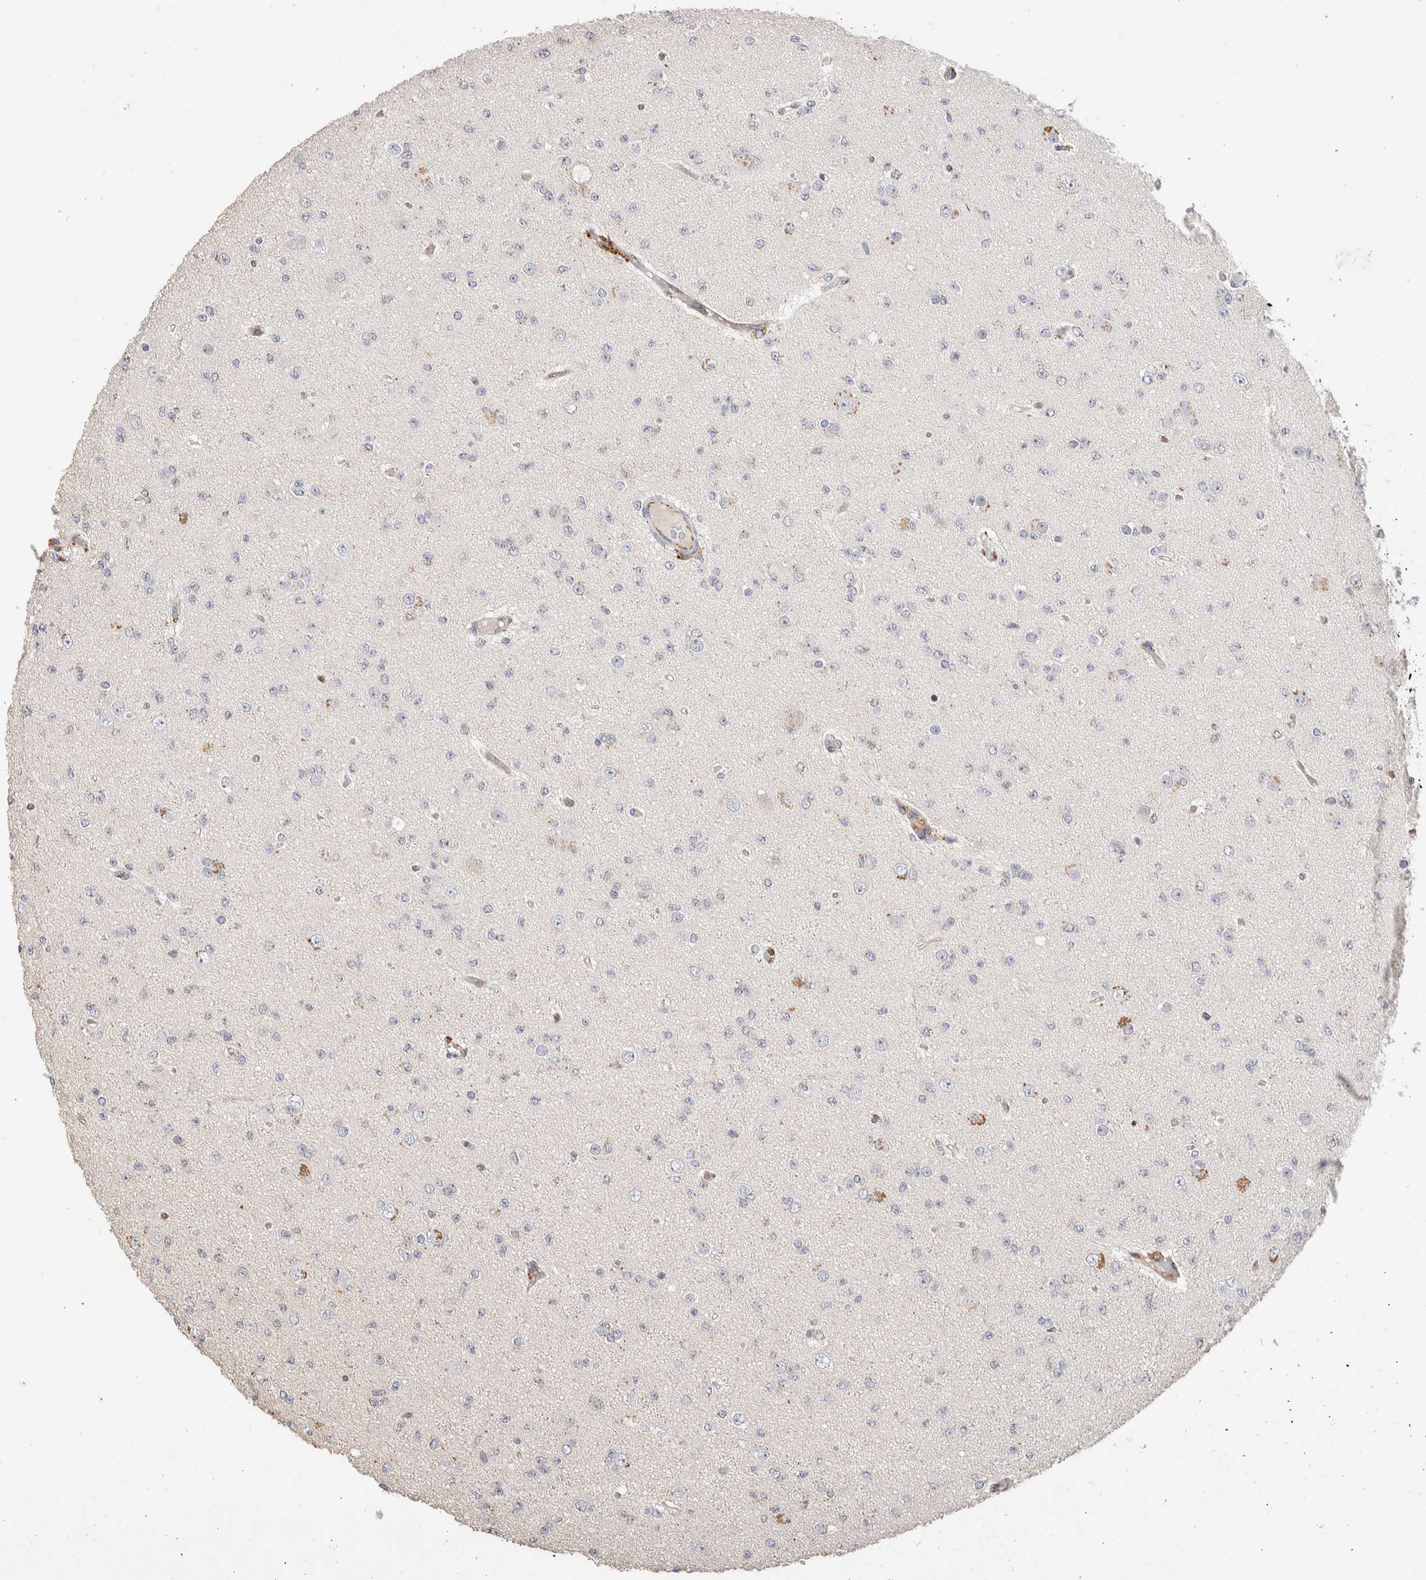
{"staining": {"intensity": "negative", "quantity": "none", "location": "none"}, "tissue": "glioma", "cell_type": "Tumor cells", "image_type": "cancer", "snomed": [{"axis": "morphology", "description": "Glioma, malignant, Low grade"}, {"axis": "topography", "description": "Brain"}], "caption": "Immunohistochemical staining of glioma reveals no significant positivity in tumor cells. (Immunohistochemistry (ihc), brightfield microscopy, high magnification).", "gene": "NSMAF", "patient": {"sex": "female", "age": 22}}